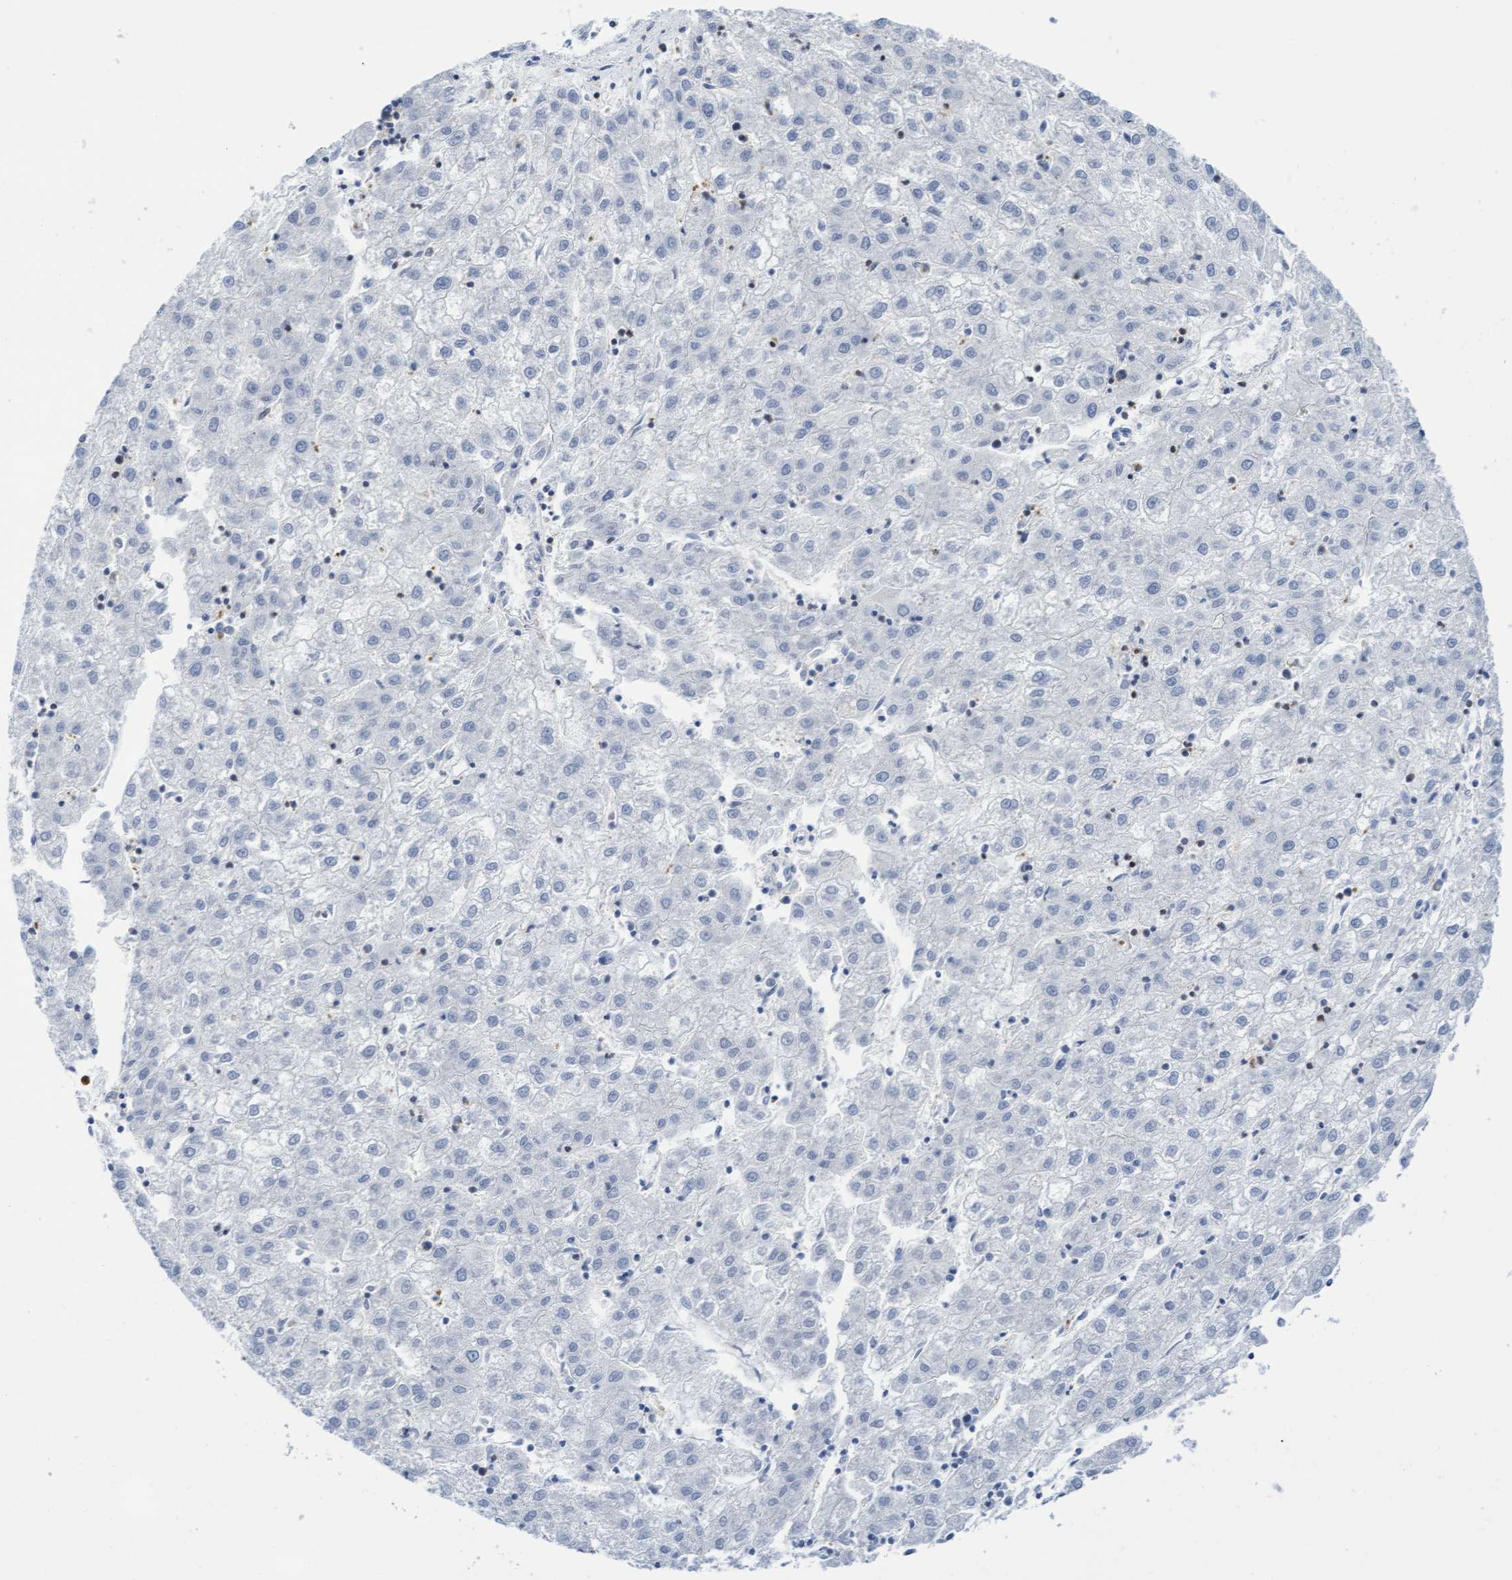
{"staining": {"intensity": "negative", "quantity": "none", "location": "none"}, "tissue": "liver cancer", "cell_type": "Tumor cells", "image_type": "cancer", "snomed": [{"axis": "morphology", "description": "Carcinoma, Hepatocellular, NOS"}, {"axis": "topography", "description": "Liver"}], "caption": "Immunohistochemistry of hepatocellular carcinoma (liver) demonstrates no positivity in tumor cells.", "gene": "FNBP1", "patient": {"sex": "male", "age": 72}}